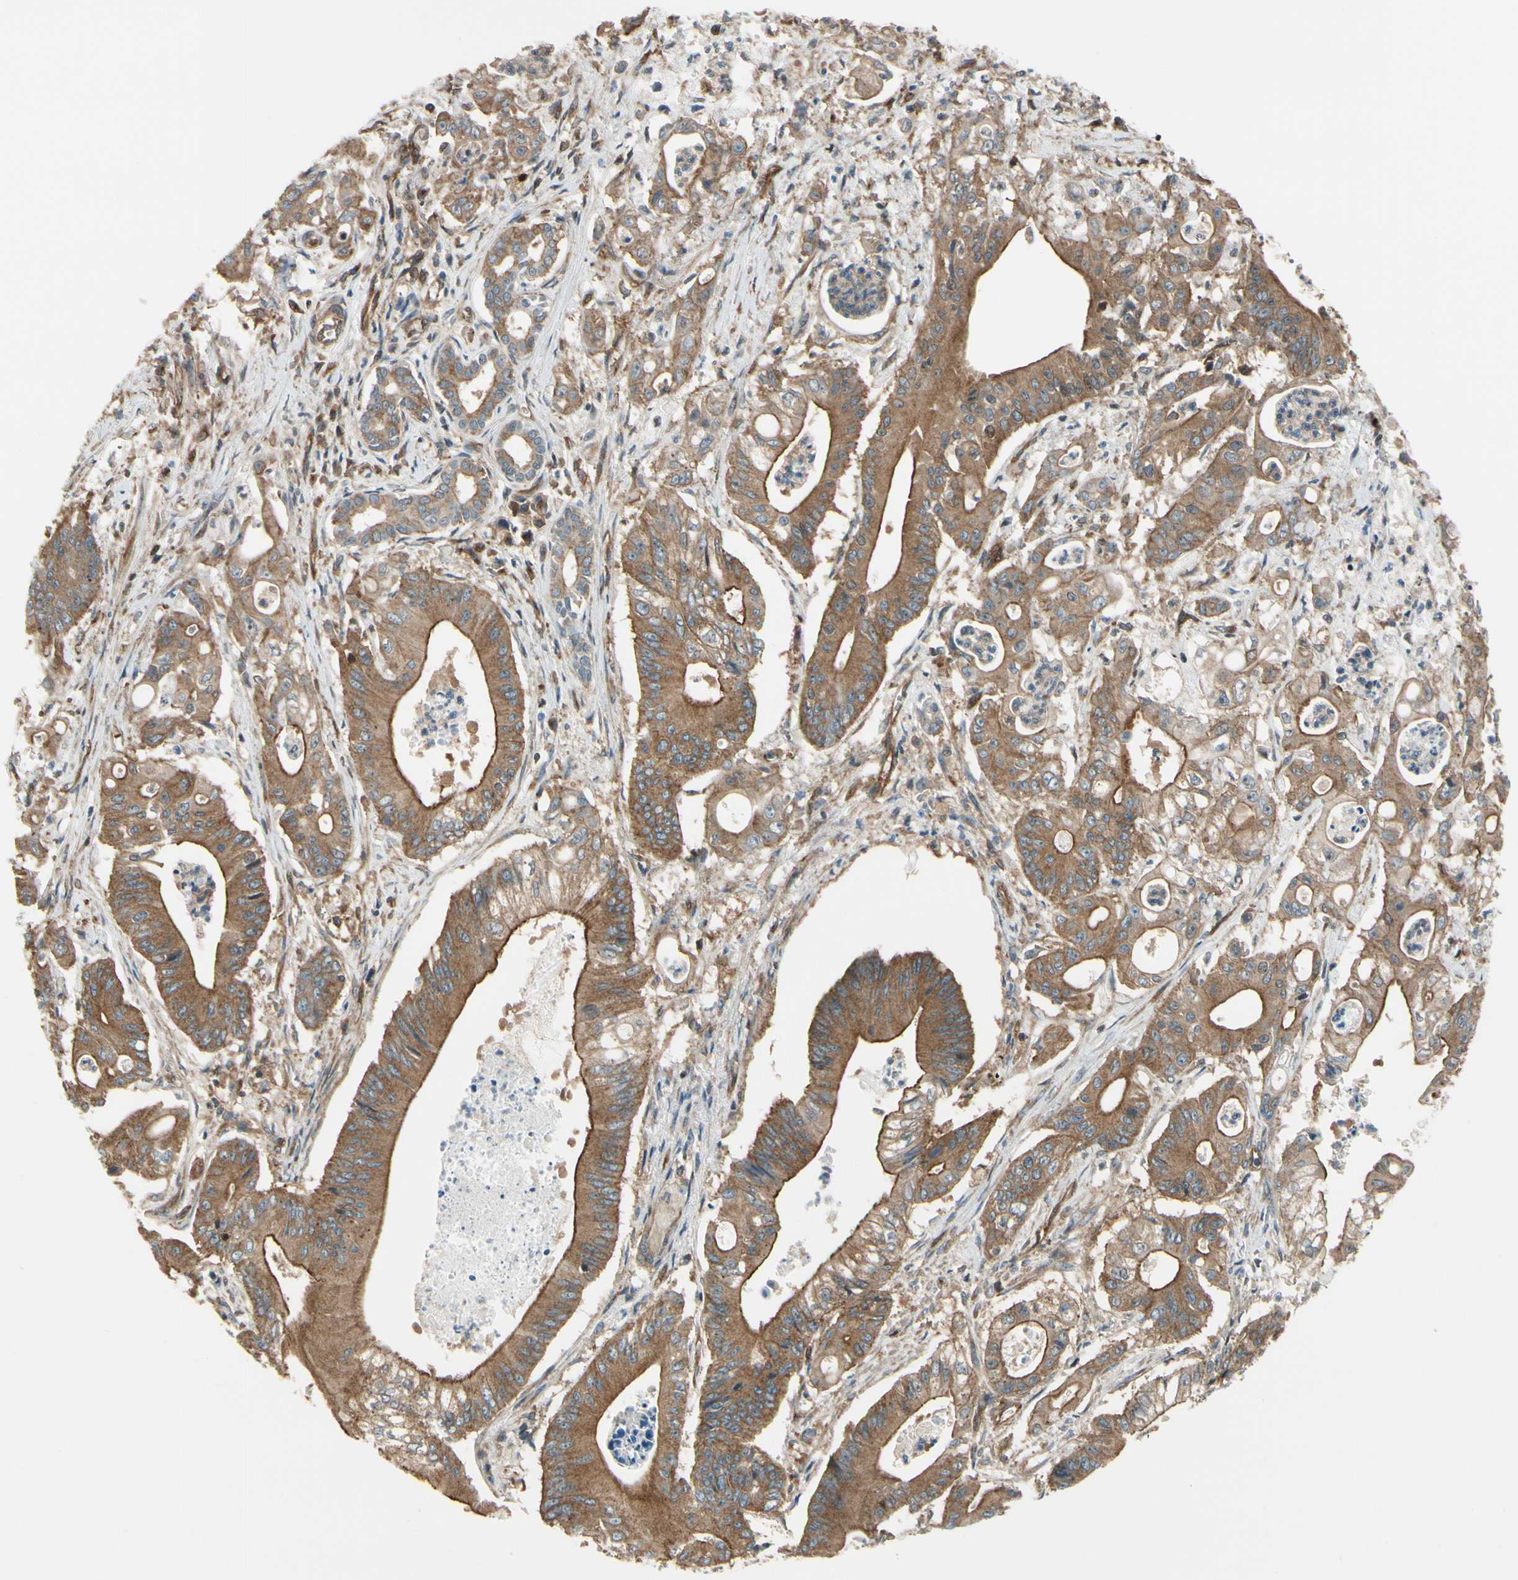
{"staining": {"intensity": "moderate", "quantity": "25%-75%", "location": "cytoplasmic/membranous"}, "tissue": "pancreatic cancer", "cell_type": "Tumor cells", "image_type": "cancer", "snomed": [{"axis": "morphology", "description": "Normal tissue, NOS"}, {"axis": "topography", "description": "Lymph node"}], "caption": "Brown immunohistochemical staining in human pancreatic cancer demonstrates moderate cytoplasmic/membranous positivity in approximately 25%-75% of tumor cells.", "gene": "EPS15", "patient": {"sex": "male", "age": 62}}